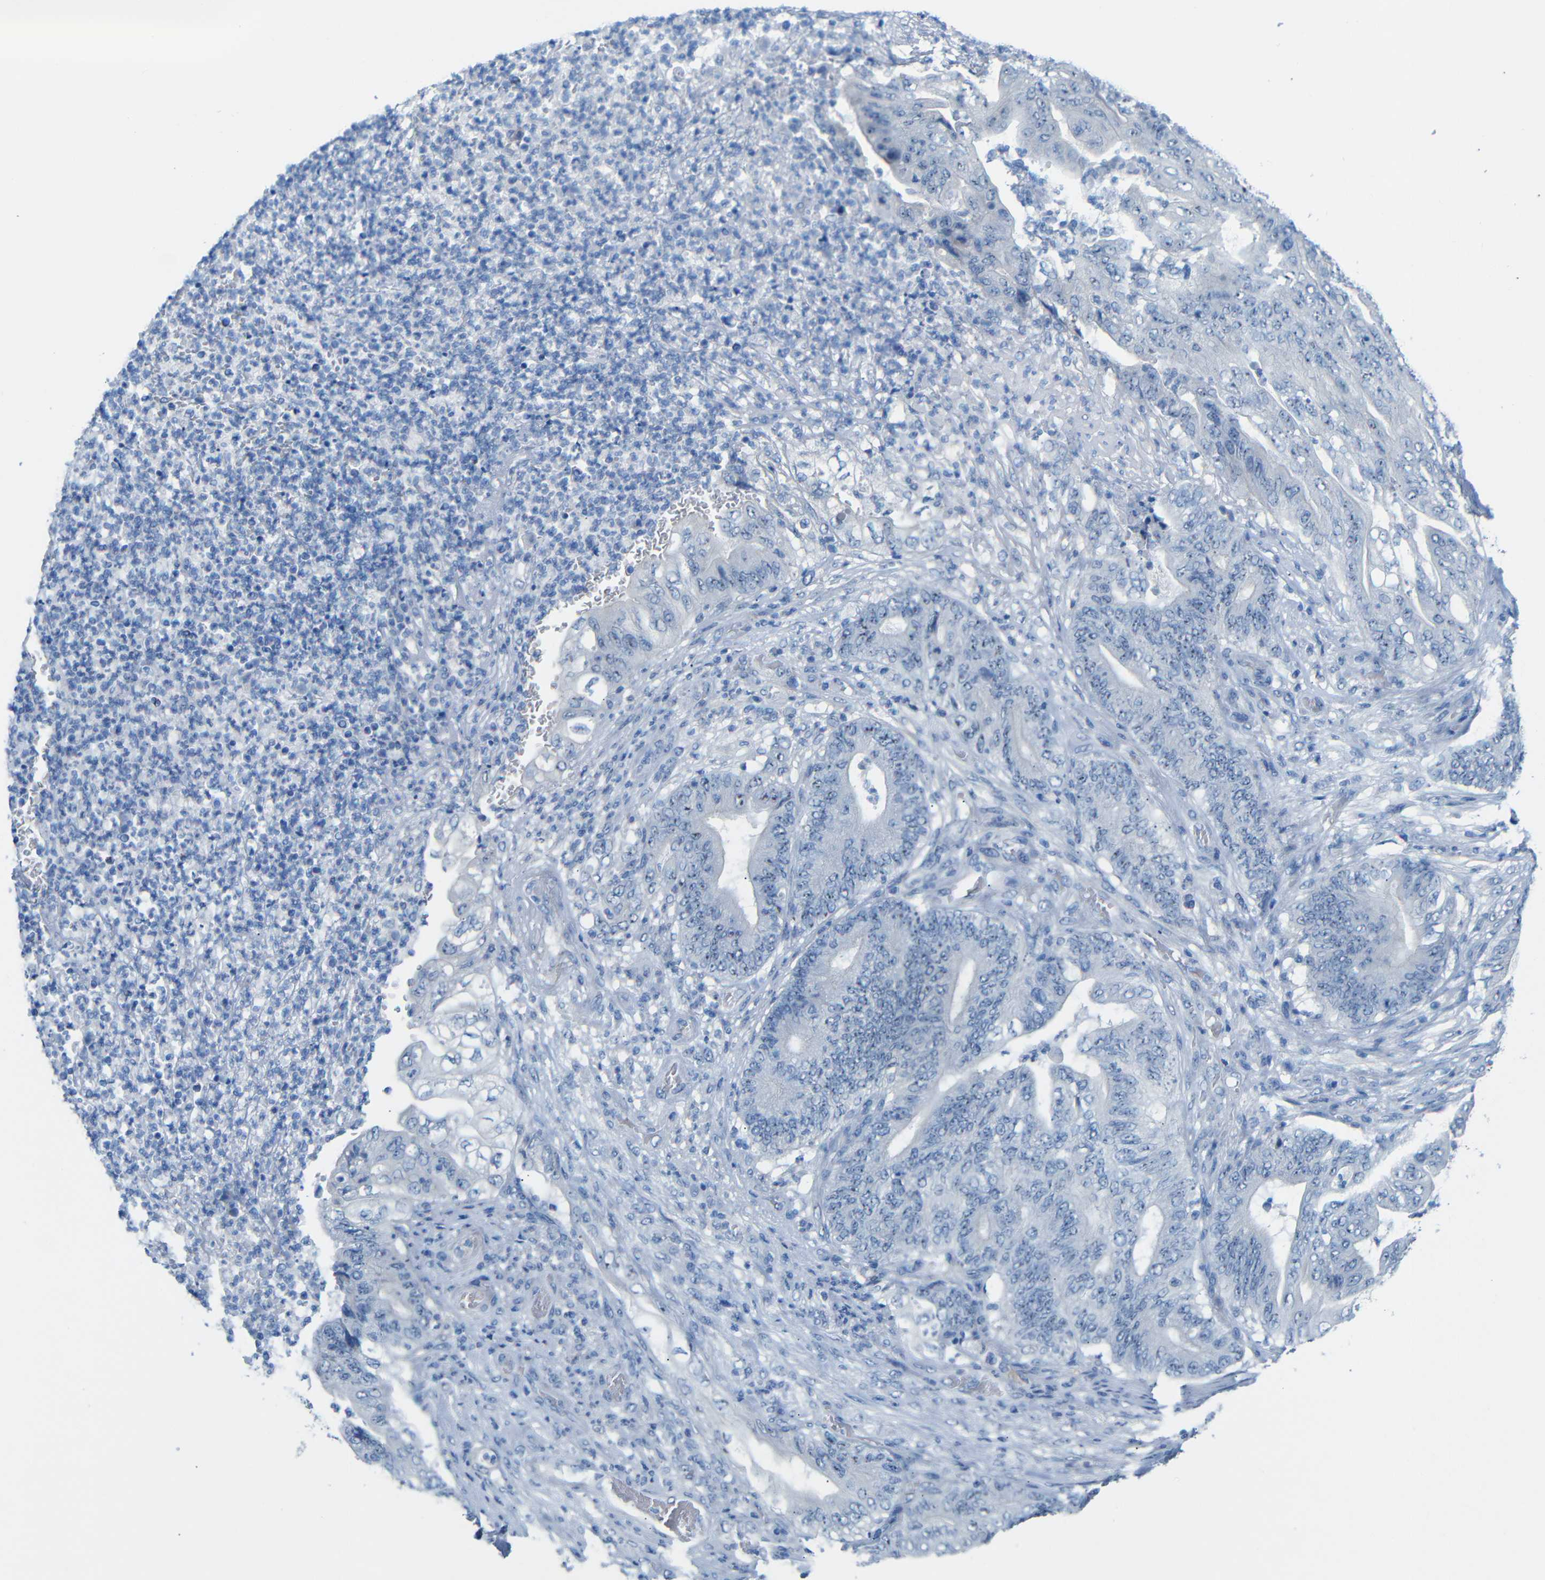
{"staining": {"intensity": "moderate", "quantity": "<25%", "location": "nuclear"}, "tissue": "stomach cancer", "cell_type": "Tumor cells", "image_type": "cancer", "snomed": [{"axis": "morphology", "description": "Adenocarcinoma, NOS"}, {"axis": "topography", "description": "Stomach"}], "caption": "Stomach cancer stained for a protein demonstrates moderate nuclear positivity in tumor cells.", "gene": "C1orf210", "patient": {"sex": "female", "age": 73}}